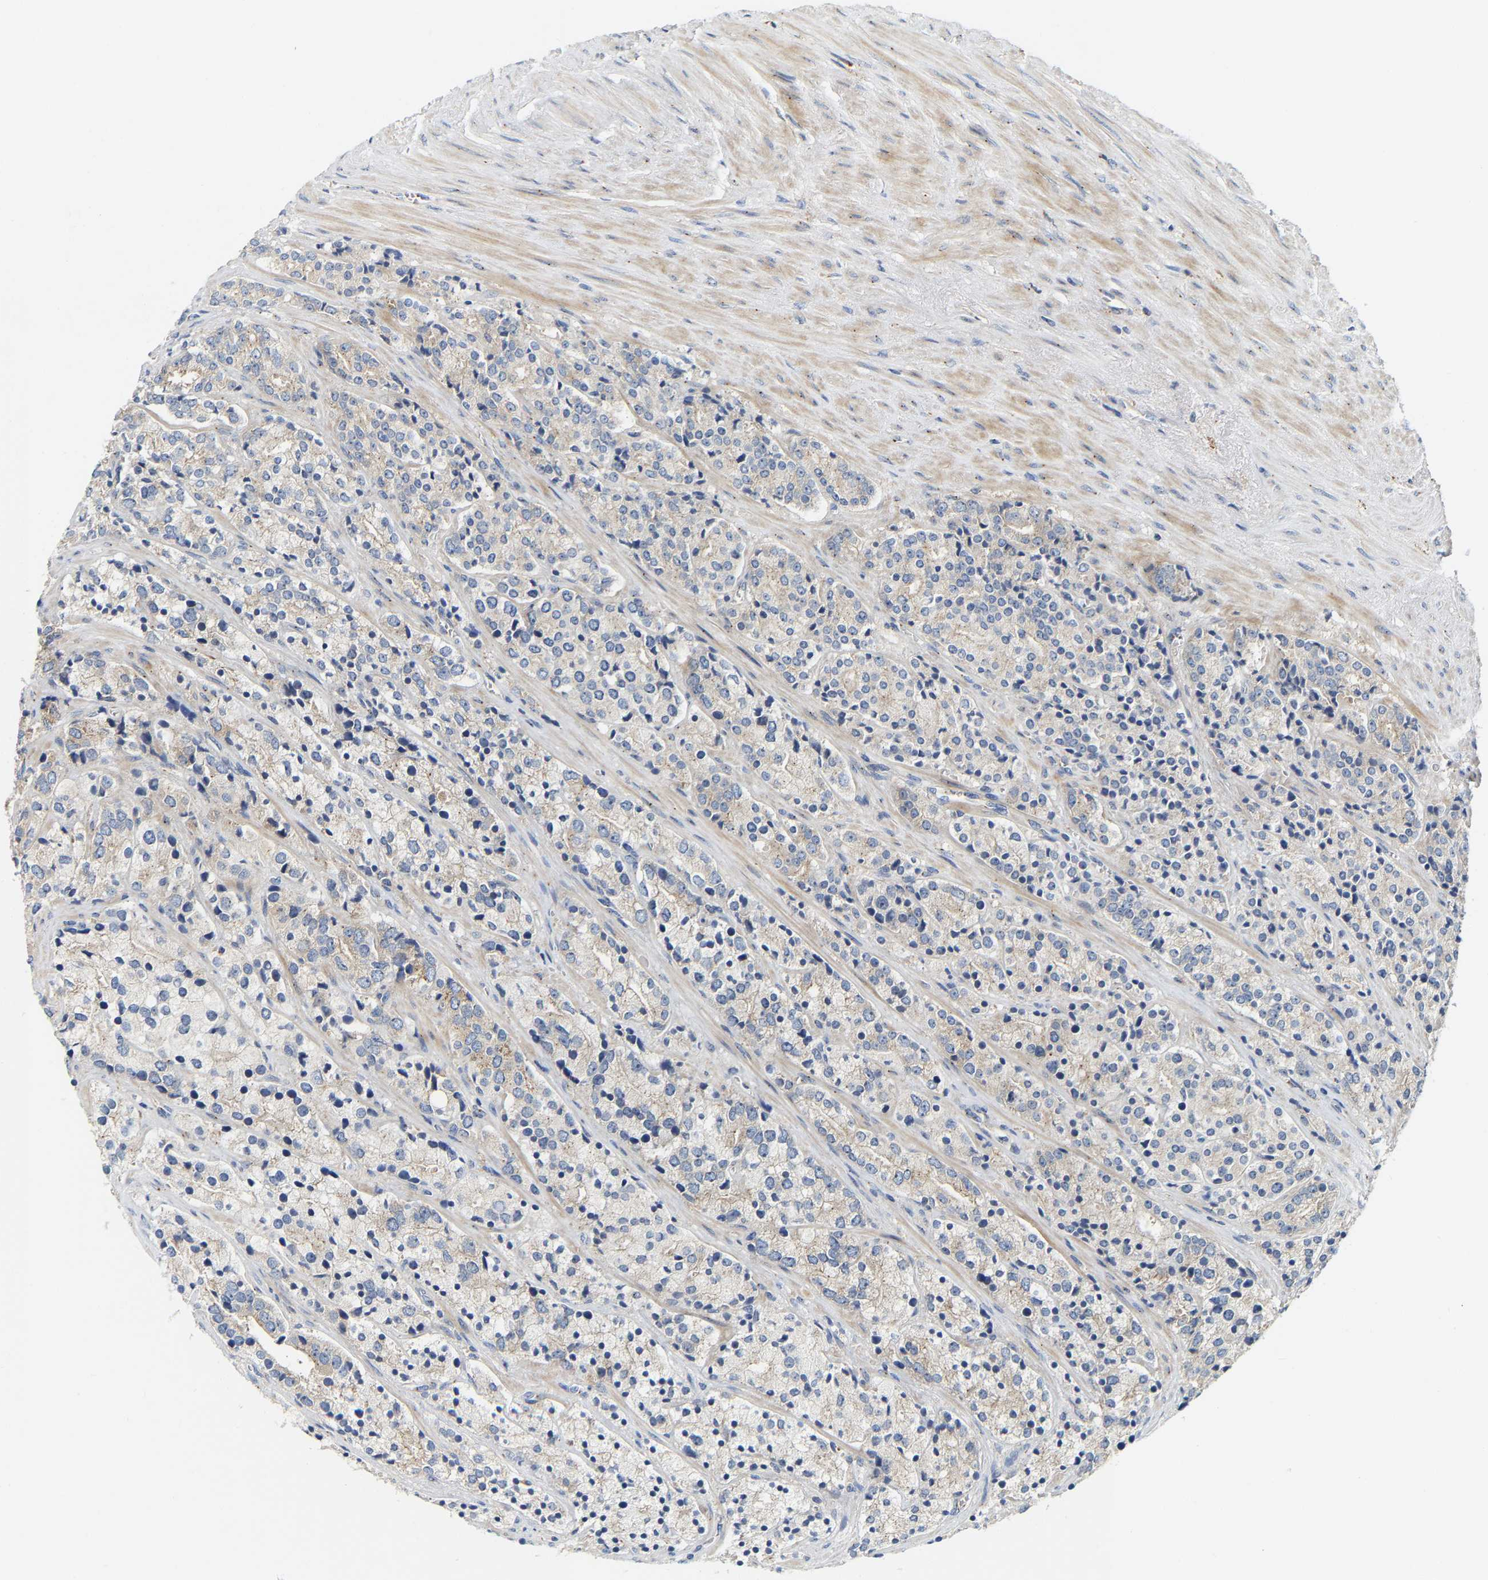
{"staining": {"intensity": "weak", "quantity": "25%-75%", "location": "cytoplasmic/membranous"}, "tissue": "prostate cancer", "cell_type": "Tumor cells", "image_type": "cancer", "snomed": [{"axis": "morphology", "description": "Adenocarcinoma, High grade"}, {"axis": "topography", "description": "Prostate"}], "caption": "This image shows immunohistochemistry (IHC) staining of prostate cancer, with low weak cytoplasmic/membranous staining in about 25%-75% of tumor cells.", "gene": "PCNT", "patient": {"sex": "male", "age": 71}}